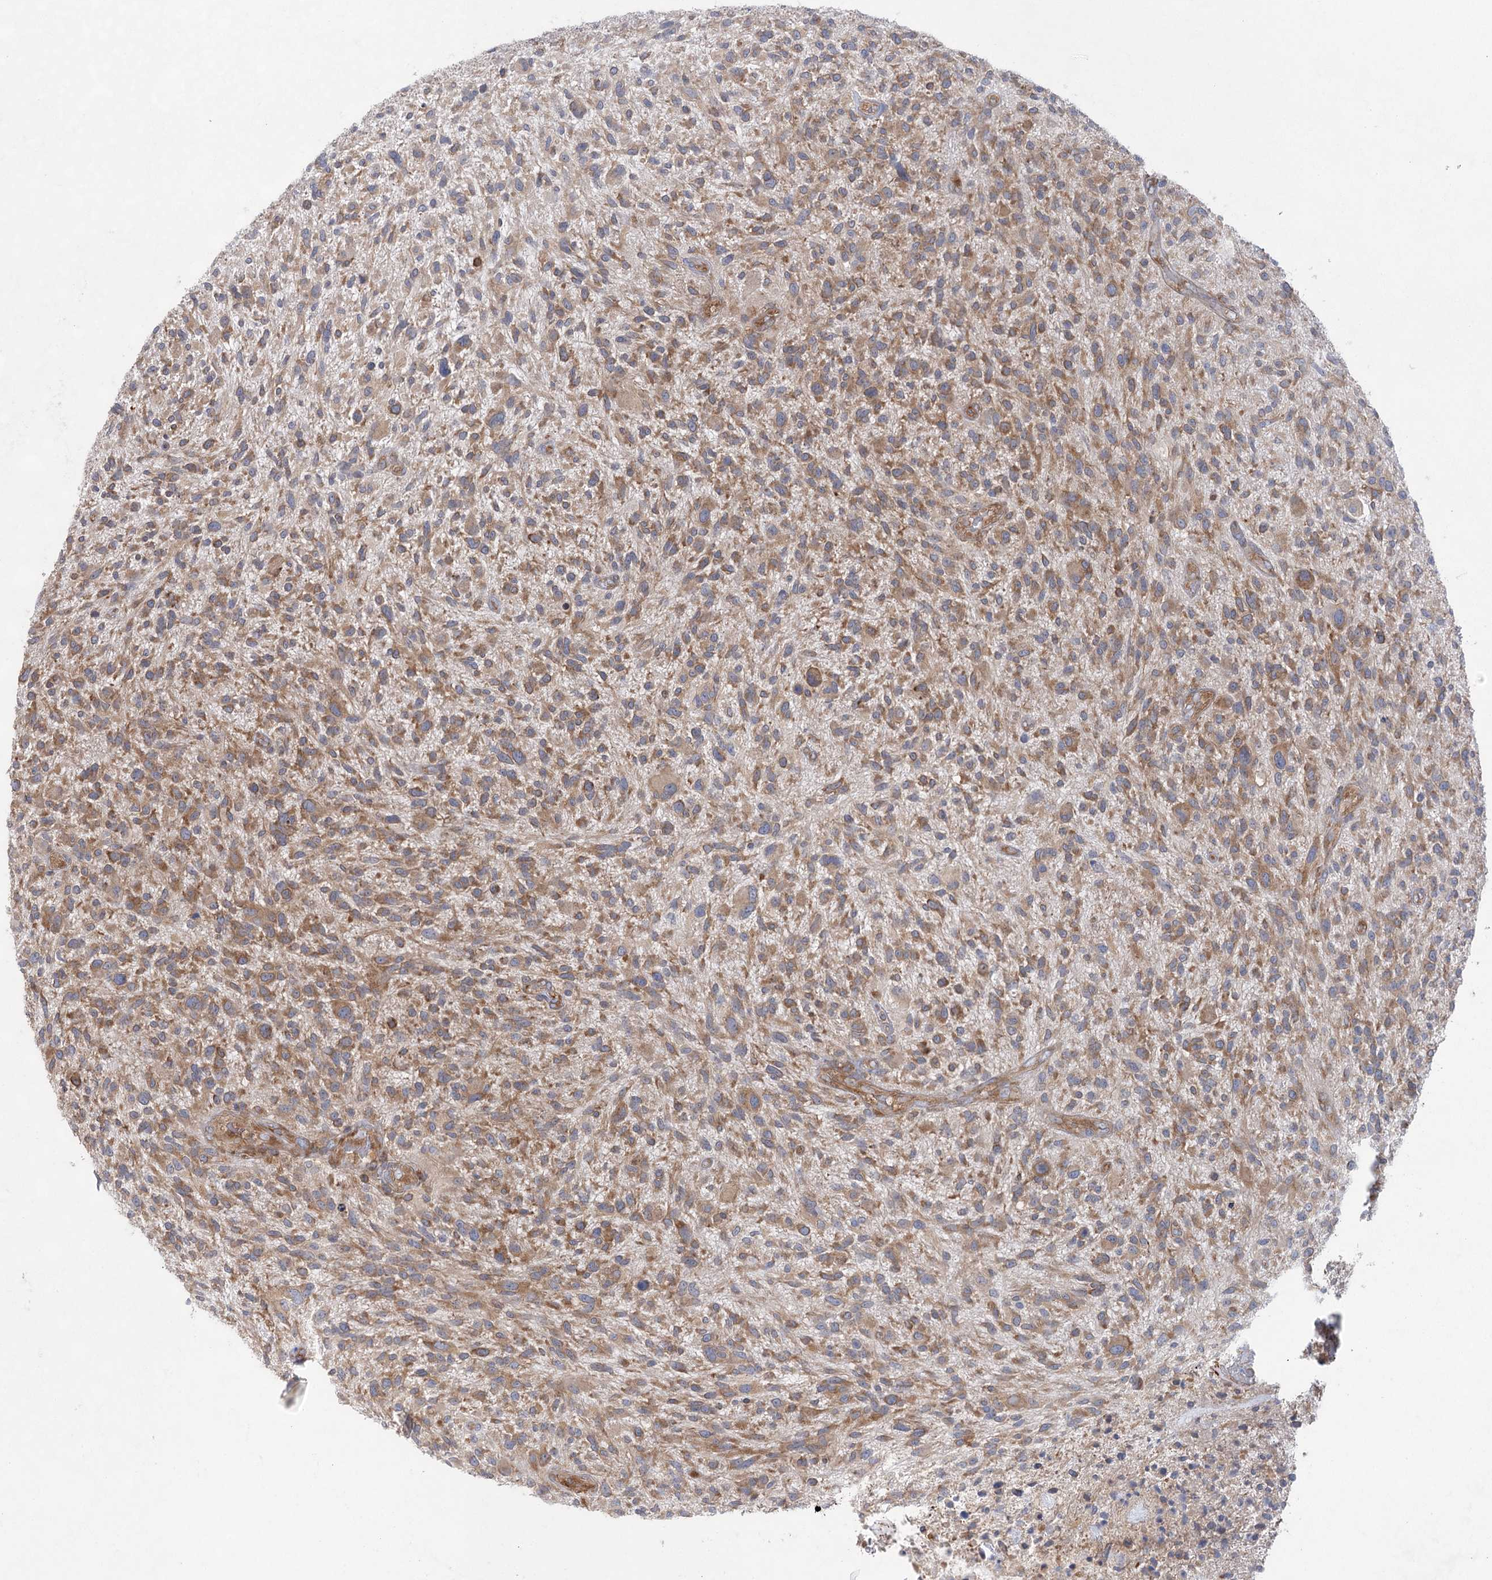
{"staining": {"intensity": "moderate", "quantity": ">75%", "location": "cytoplasmic/membranous"}, "tissue": "glioma", "cell_type": "Tumor cells", "image_type": "cancer", "snomed": [{"axis": "morphology", "description": "Glioma, malignant, High grade"}, {"axis": "topography", "description": "Brain"}], "caption": "Human malignant glioma (high-grade) stained with a brown dye displays moderate cytoplasmic/membranous positive expression in approximately >75% of tumor cells.", "gene": "EIF3A", "patient": {"sex": "male", "age": 47}}